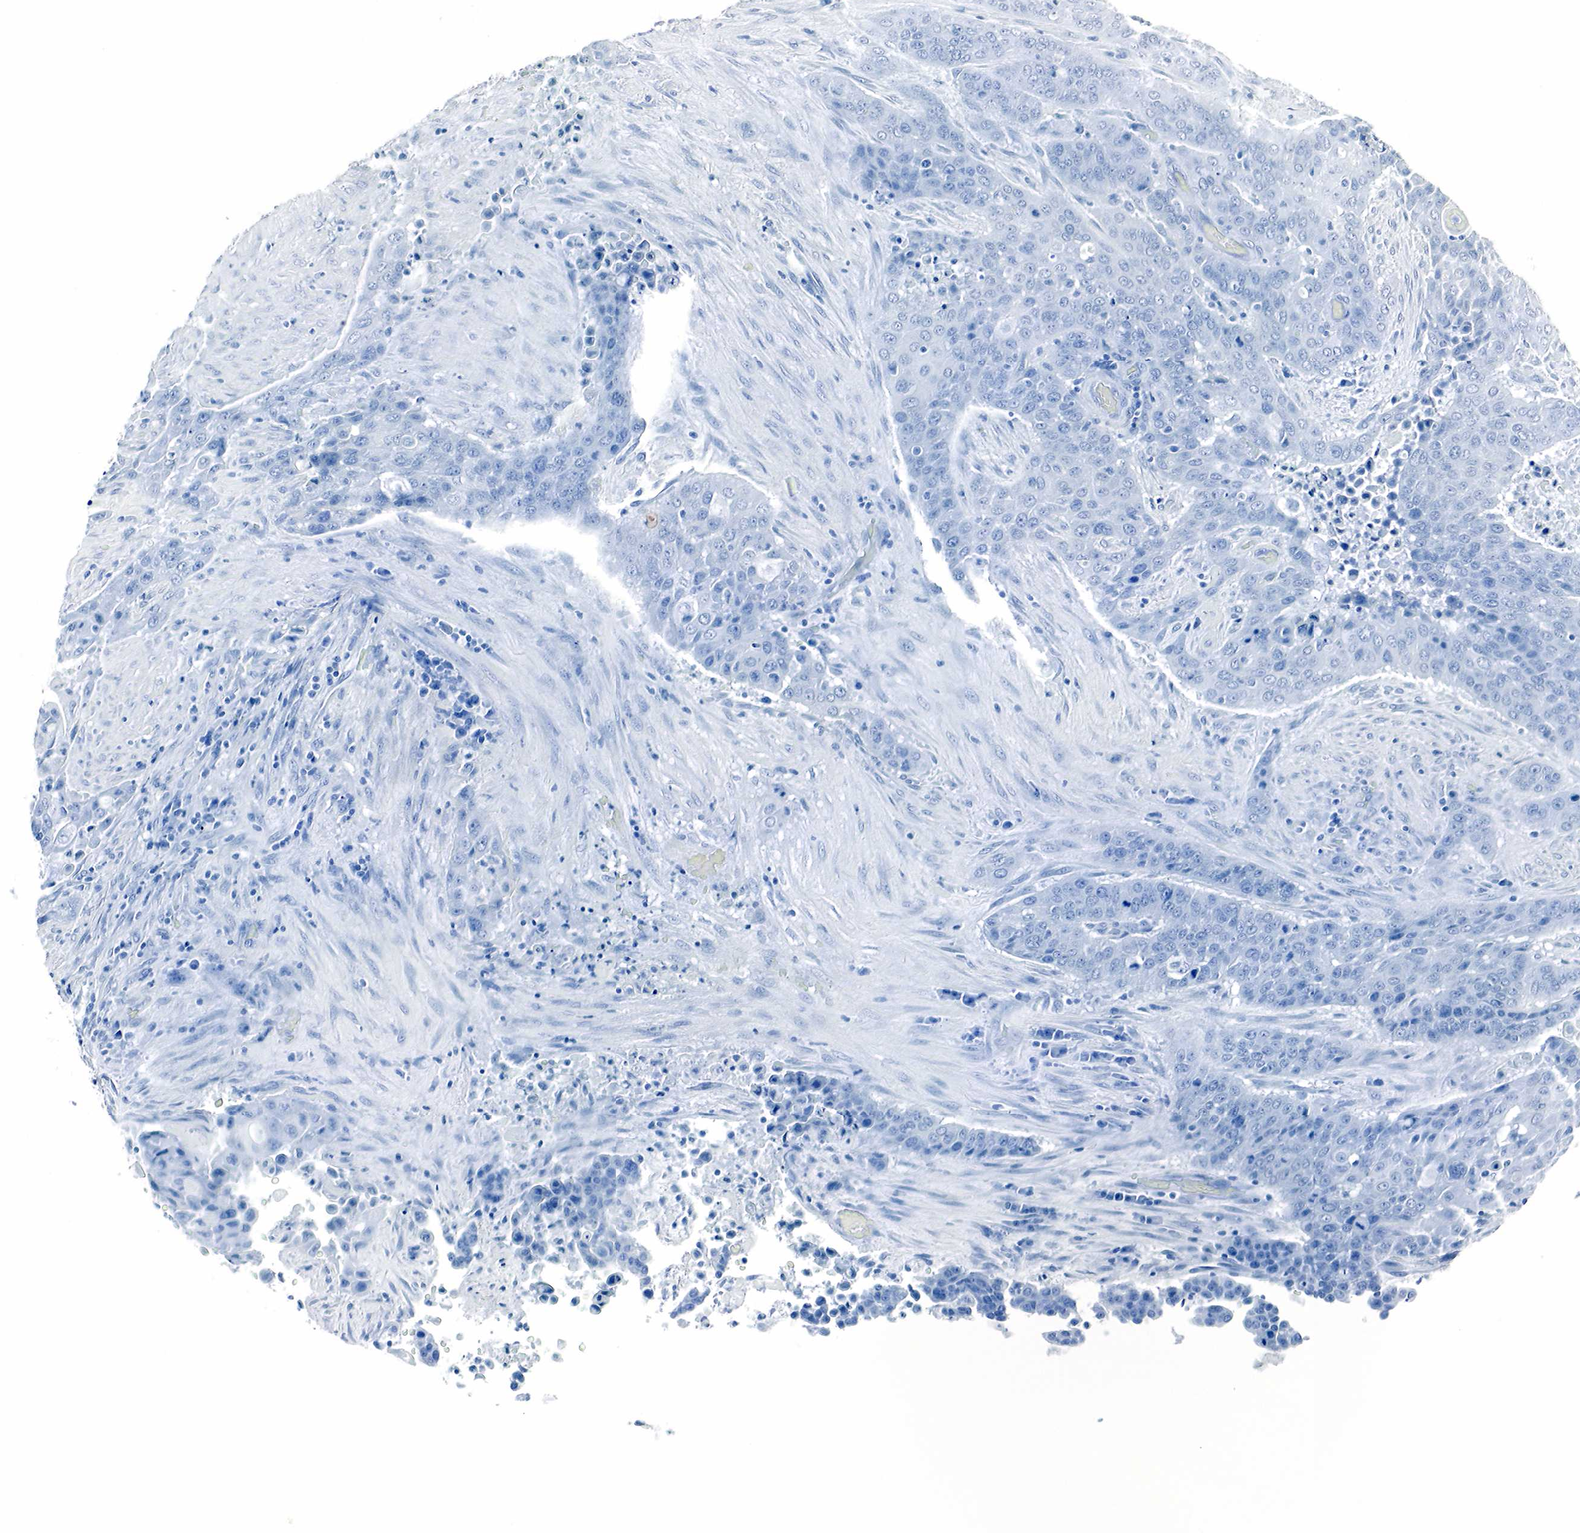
{"staining": {"intensity": "negative", "quantity": "none", "location": "none"}, "tissue": "urothelial cancer", "cell_type": "Tumor cells", "image_type": "cancer", "snomed": [{"axis": "morphology", "description": "Urothelial carcinoma, High grade"}, {"axis": "topography", "description": "Urinary bladder"}], "caption": "Tumor cells are negative for protein expression in human urothelial cancer.", "gene": "GCG", "patient": {"sex": "male", "age": 74}}